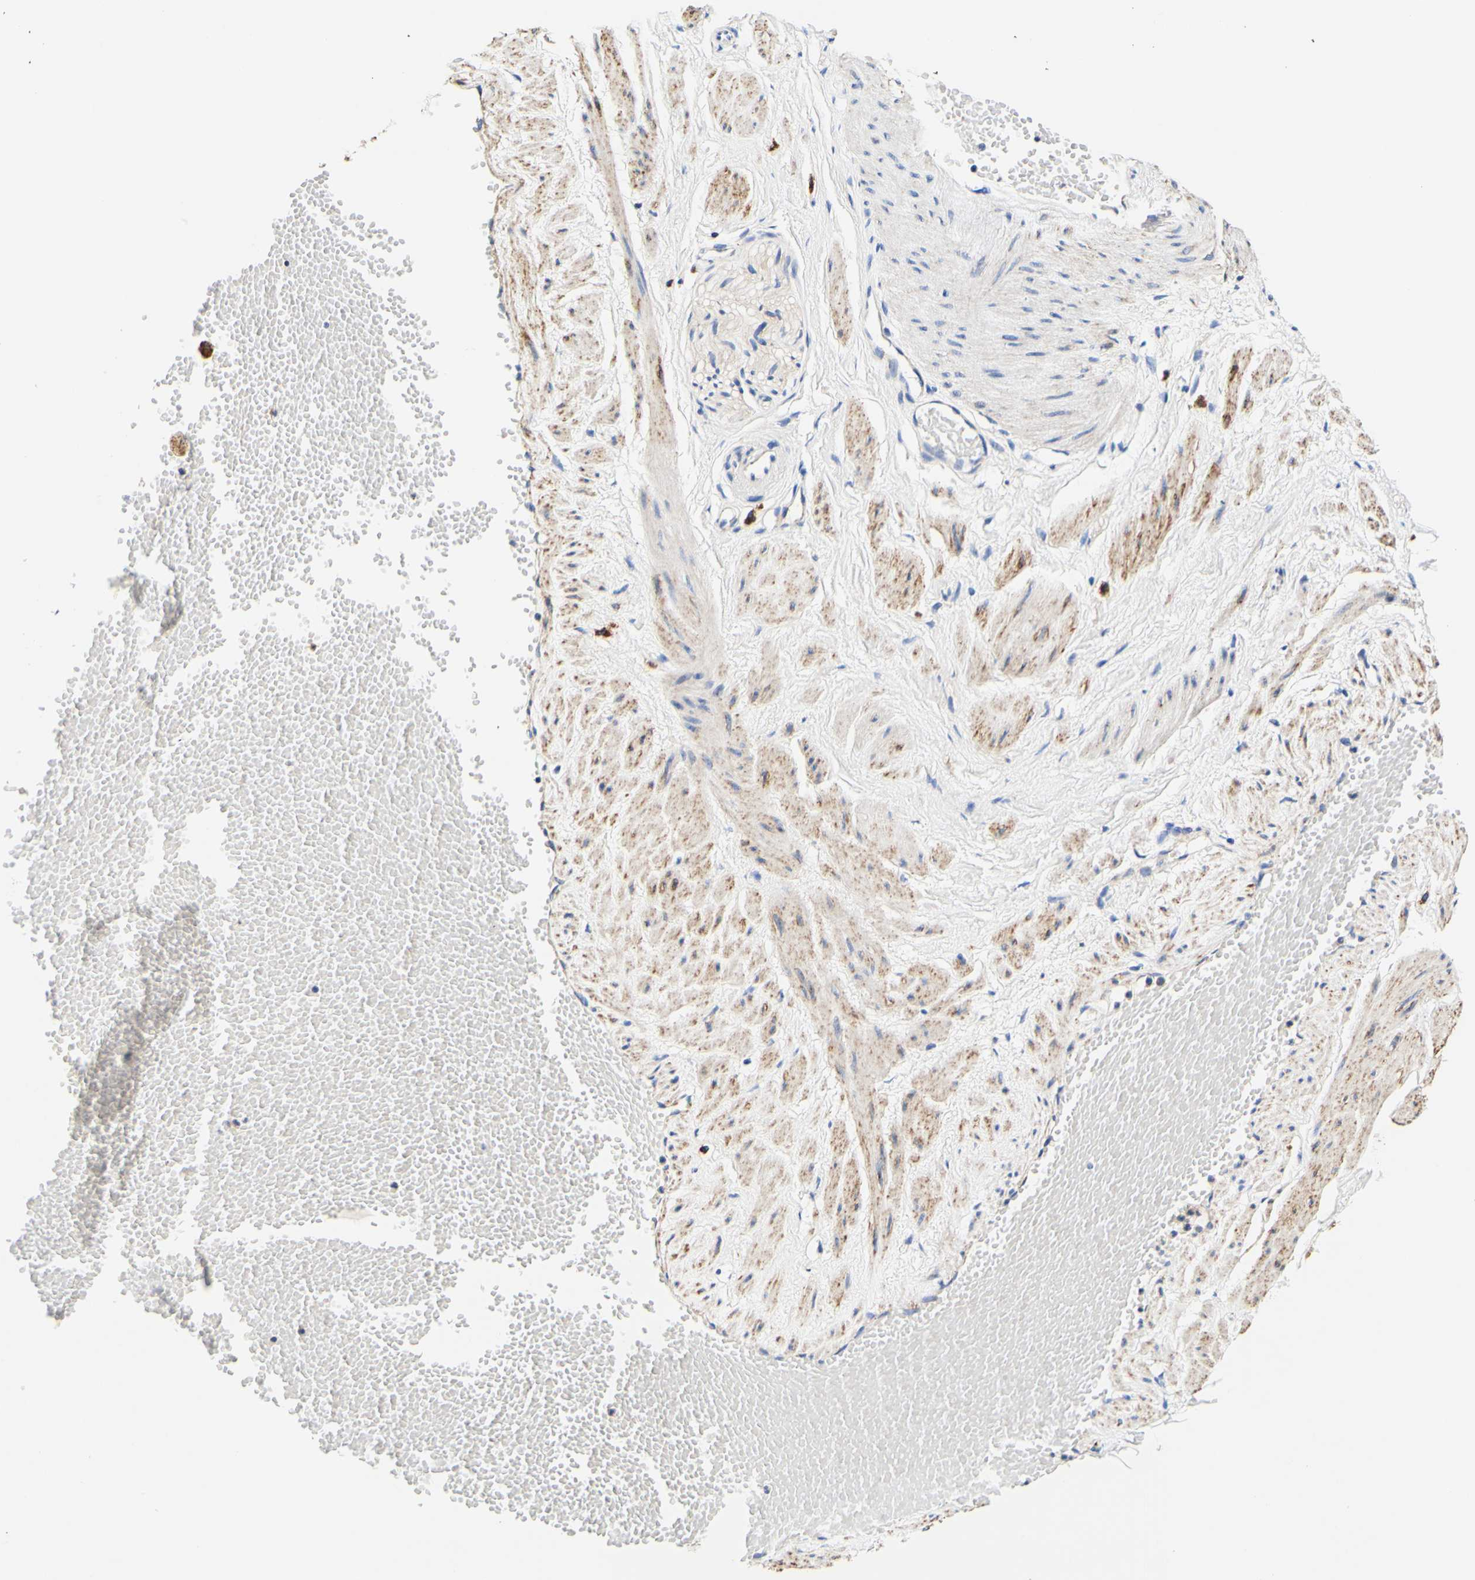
{"staining": {"intensity": "negative", "quantity": "none", "location": "none"}, "tissue": "adipose tissue", "cell_type": "Adipocytes", "image_type": "normal", "snomed": [{"axis": "morphology", "description": "Normal tissue, NOS"}, {"axis": "topography", "description": "Soft tissue"}, {"axis": "topography", "description": "Vascular tissue"}], "caption": "High magnification brightfield microscopy of benign adipose tissue stained with DAB (3,3'-diaminobenzidine) (brown) and counterstained with hematoxylin (blue): adipocytes show no significant expression.", "gene": "CAMK4", "patient": {"sex": "female", "age": 35}}